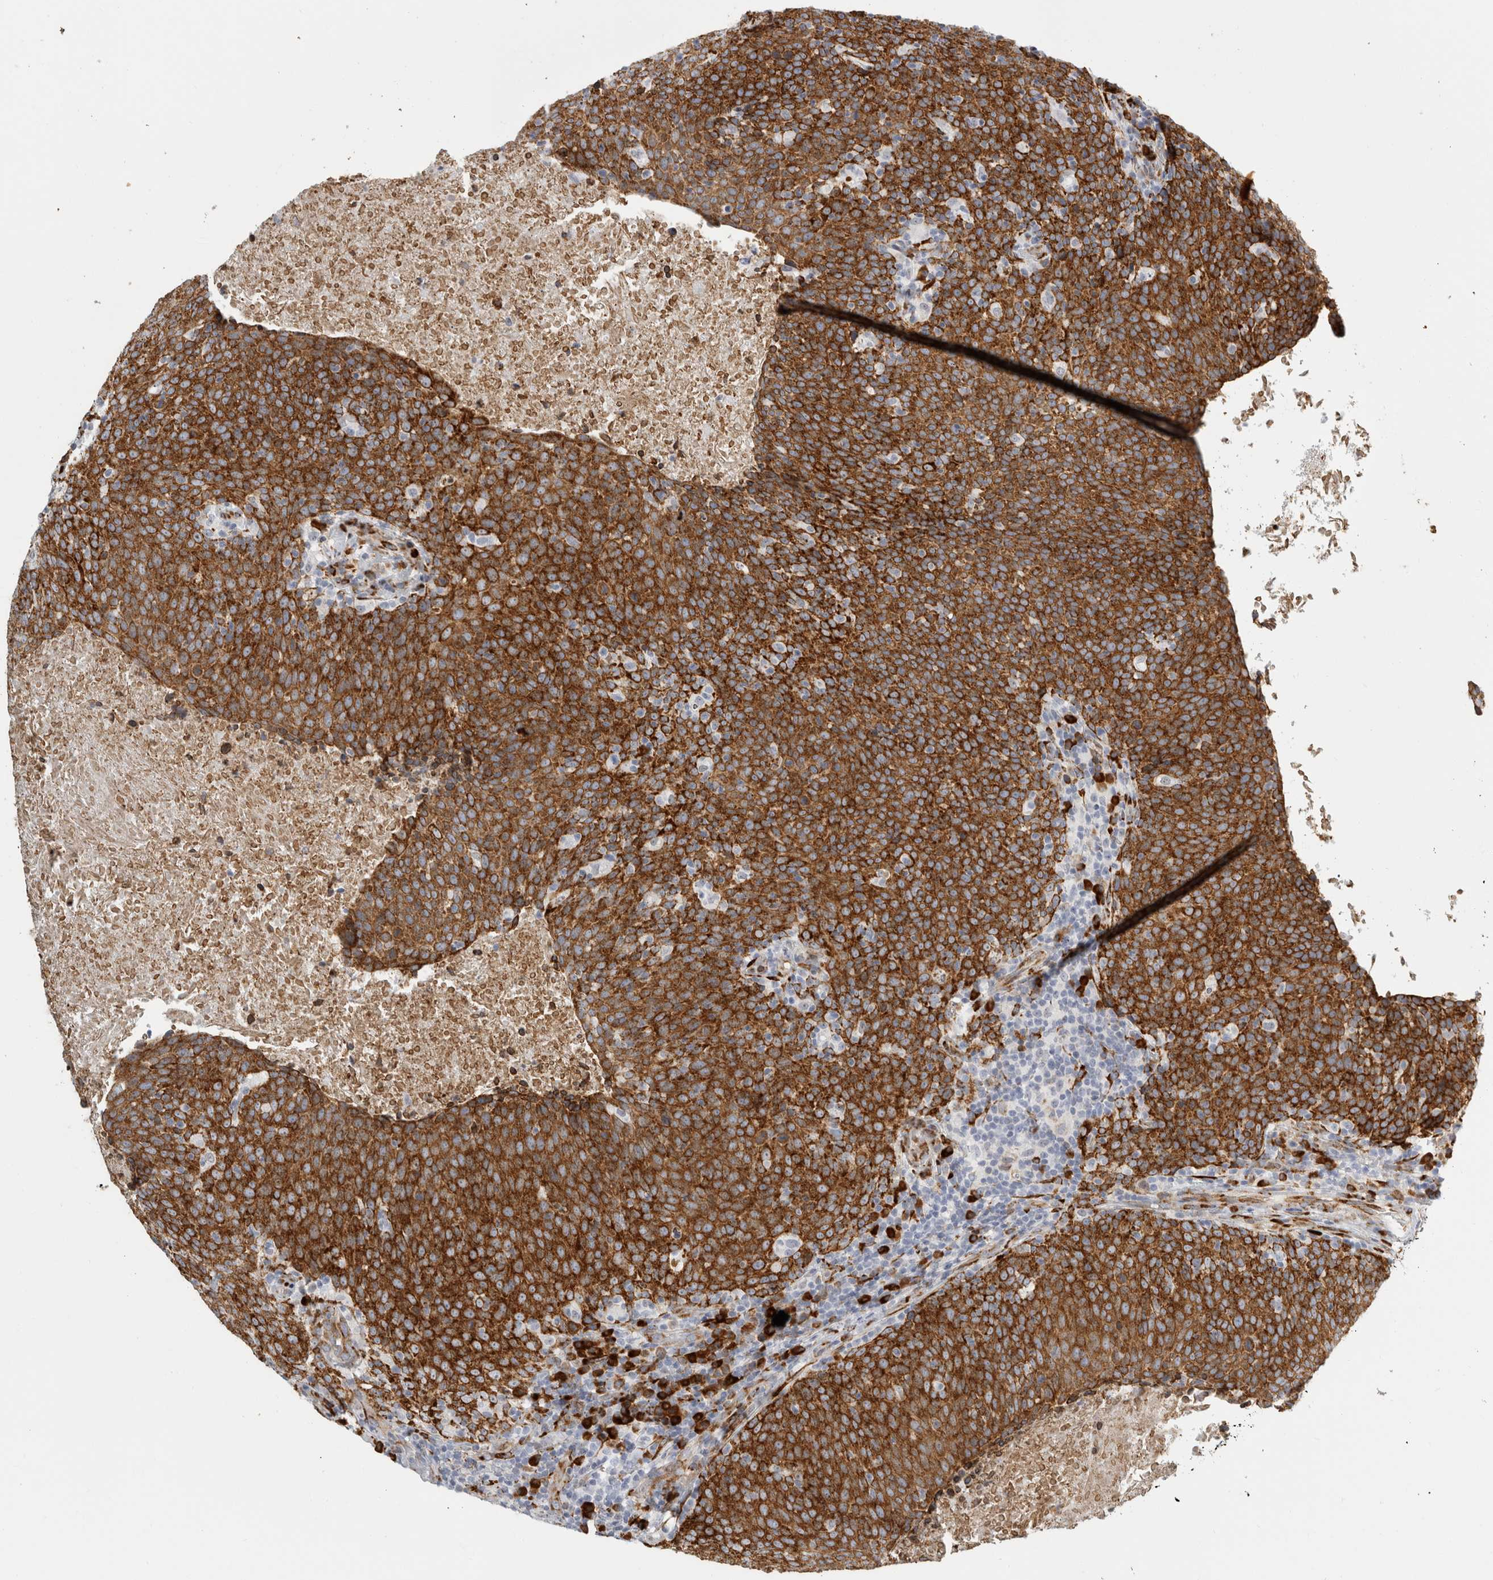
{"staining": {"intensity": "strong", "quantity": ">75%", "location": "cytoplasmic/membranous"}, "tissue": "head and neck cancer", "cell_type": "Tumor cells", "image_type": "cancer", "snomed": [{"axis": "morphology", "description": "Squamous cell carcinoma, NOS"}, {"axis": "morphology", "description": "Squamous cell carcinoma, metastatic, NOS"}, {"axis": "topography", "description": "Lymph node"}, {"axis": "topography", "description": "Head-Neck"}], "caption": "Immunohistochemistry (IHC) photomicrograph of head and neck cancer stained for a protein (brown), which reveals high levels of strong cytoplasmic/membranous expression in about >75% of tumor cells.", "gene": "OSTN", "patient": {"sex": "male", "age": 62}}